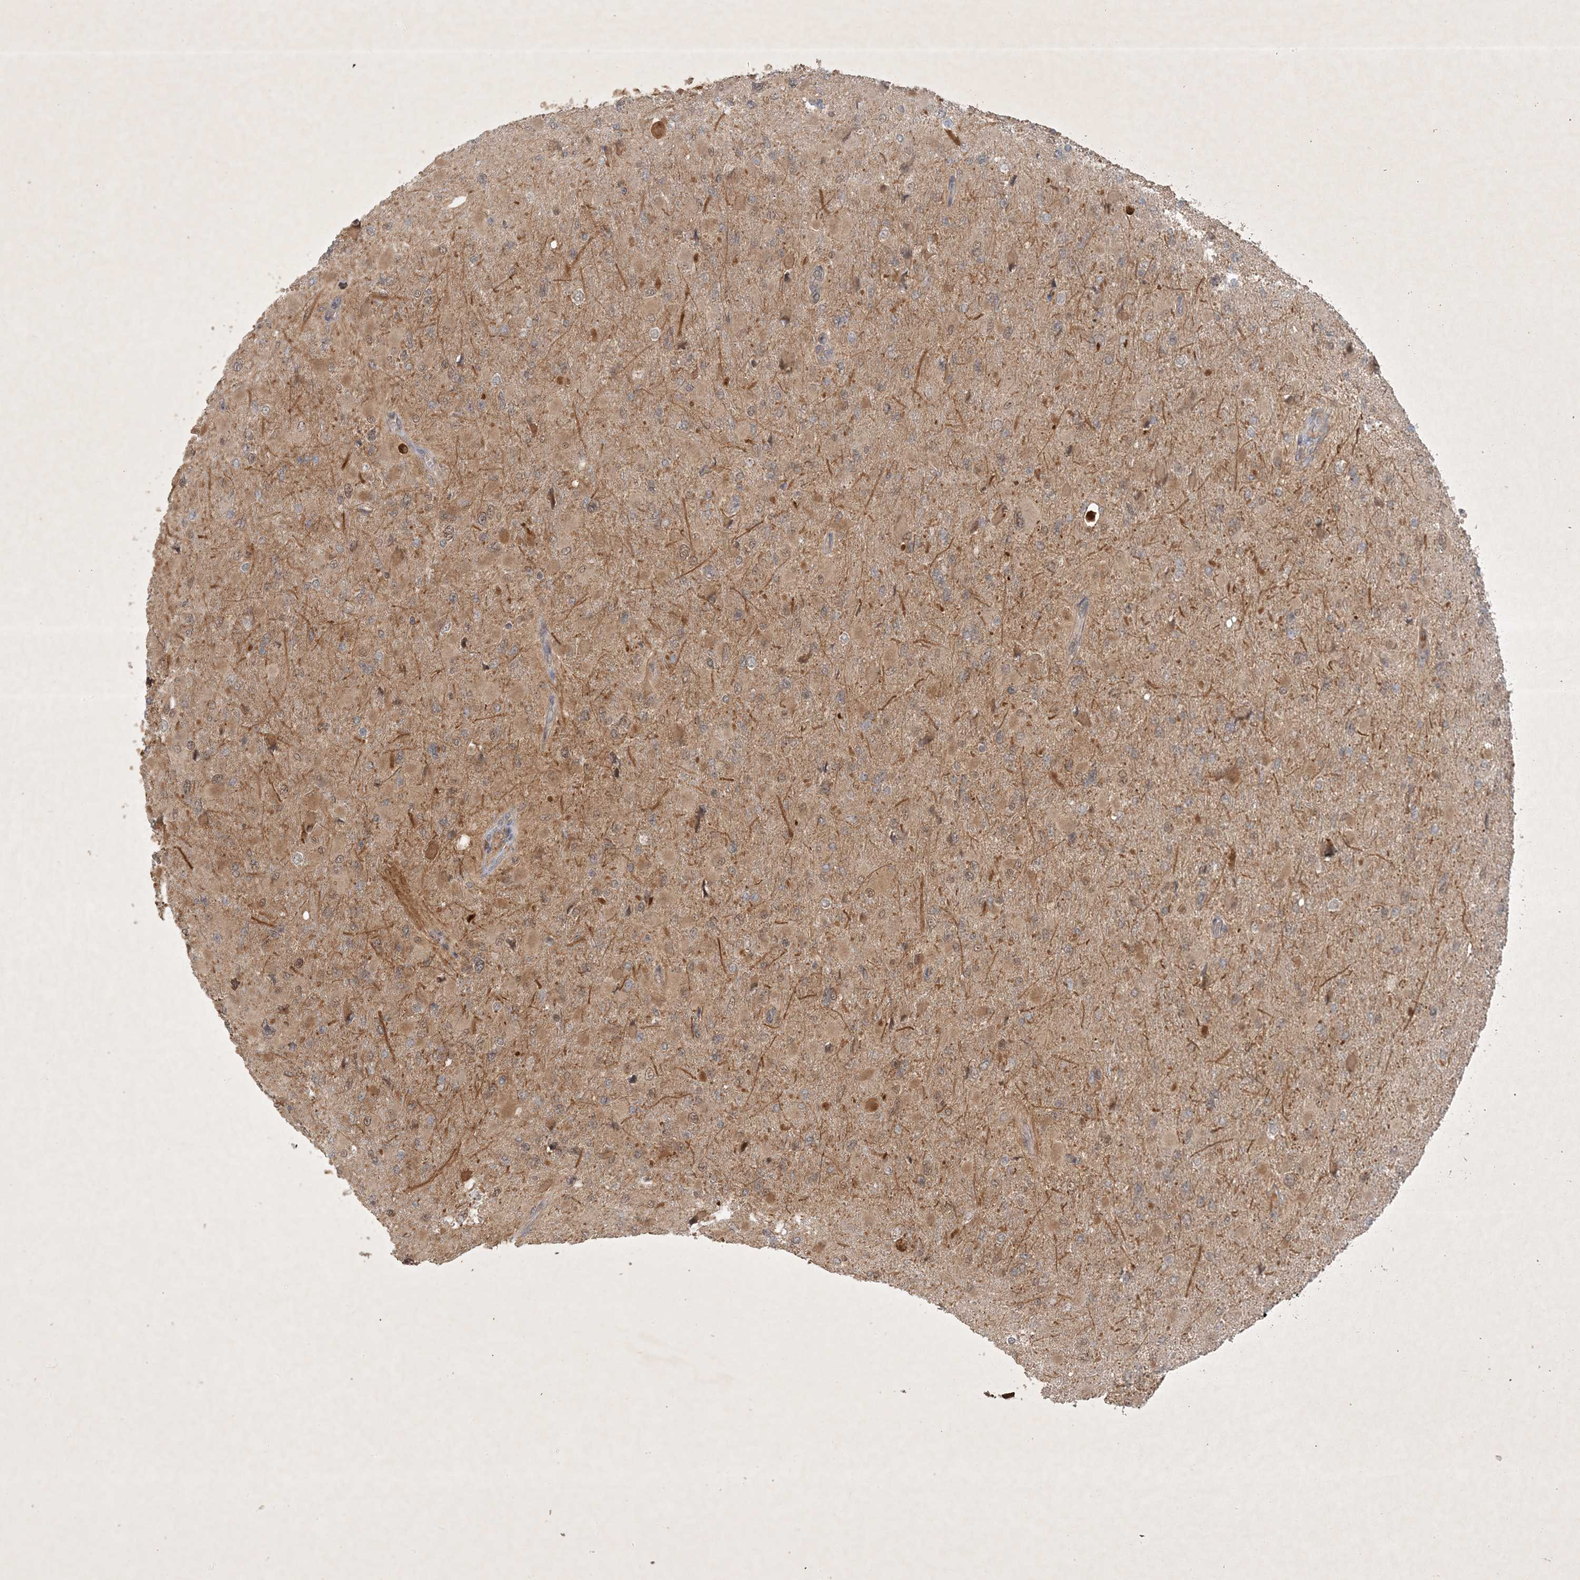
{"staining": {"intensity": "weak", "quantity": "<25%", "location": "cytoplasmic/membranous,nuclear"}, "tissue": "glioma", "cell_type": "Tumor cells", "image_type": "cancer", "snomed": [{"axis": "morphology", "description": "Glioma, malignant, High grade"}, {"axis": "topography", "description": "Cerebral cortex"}], "caption": "A histopathology image of glioma stained for a protein exhibits no brown staining in tumor cells.", "gene": "ZCCHC4", "patient": {"sex": "female", "age": 36}}